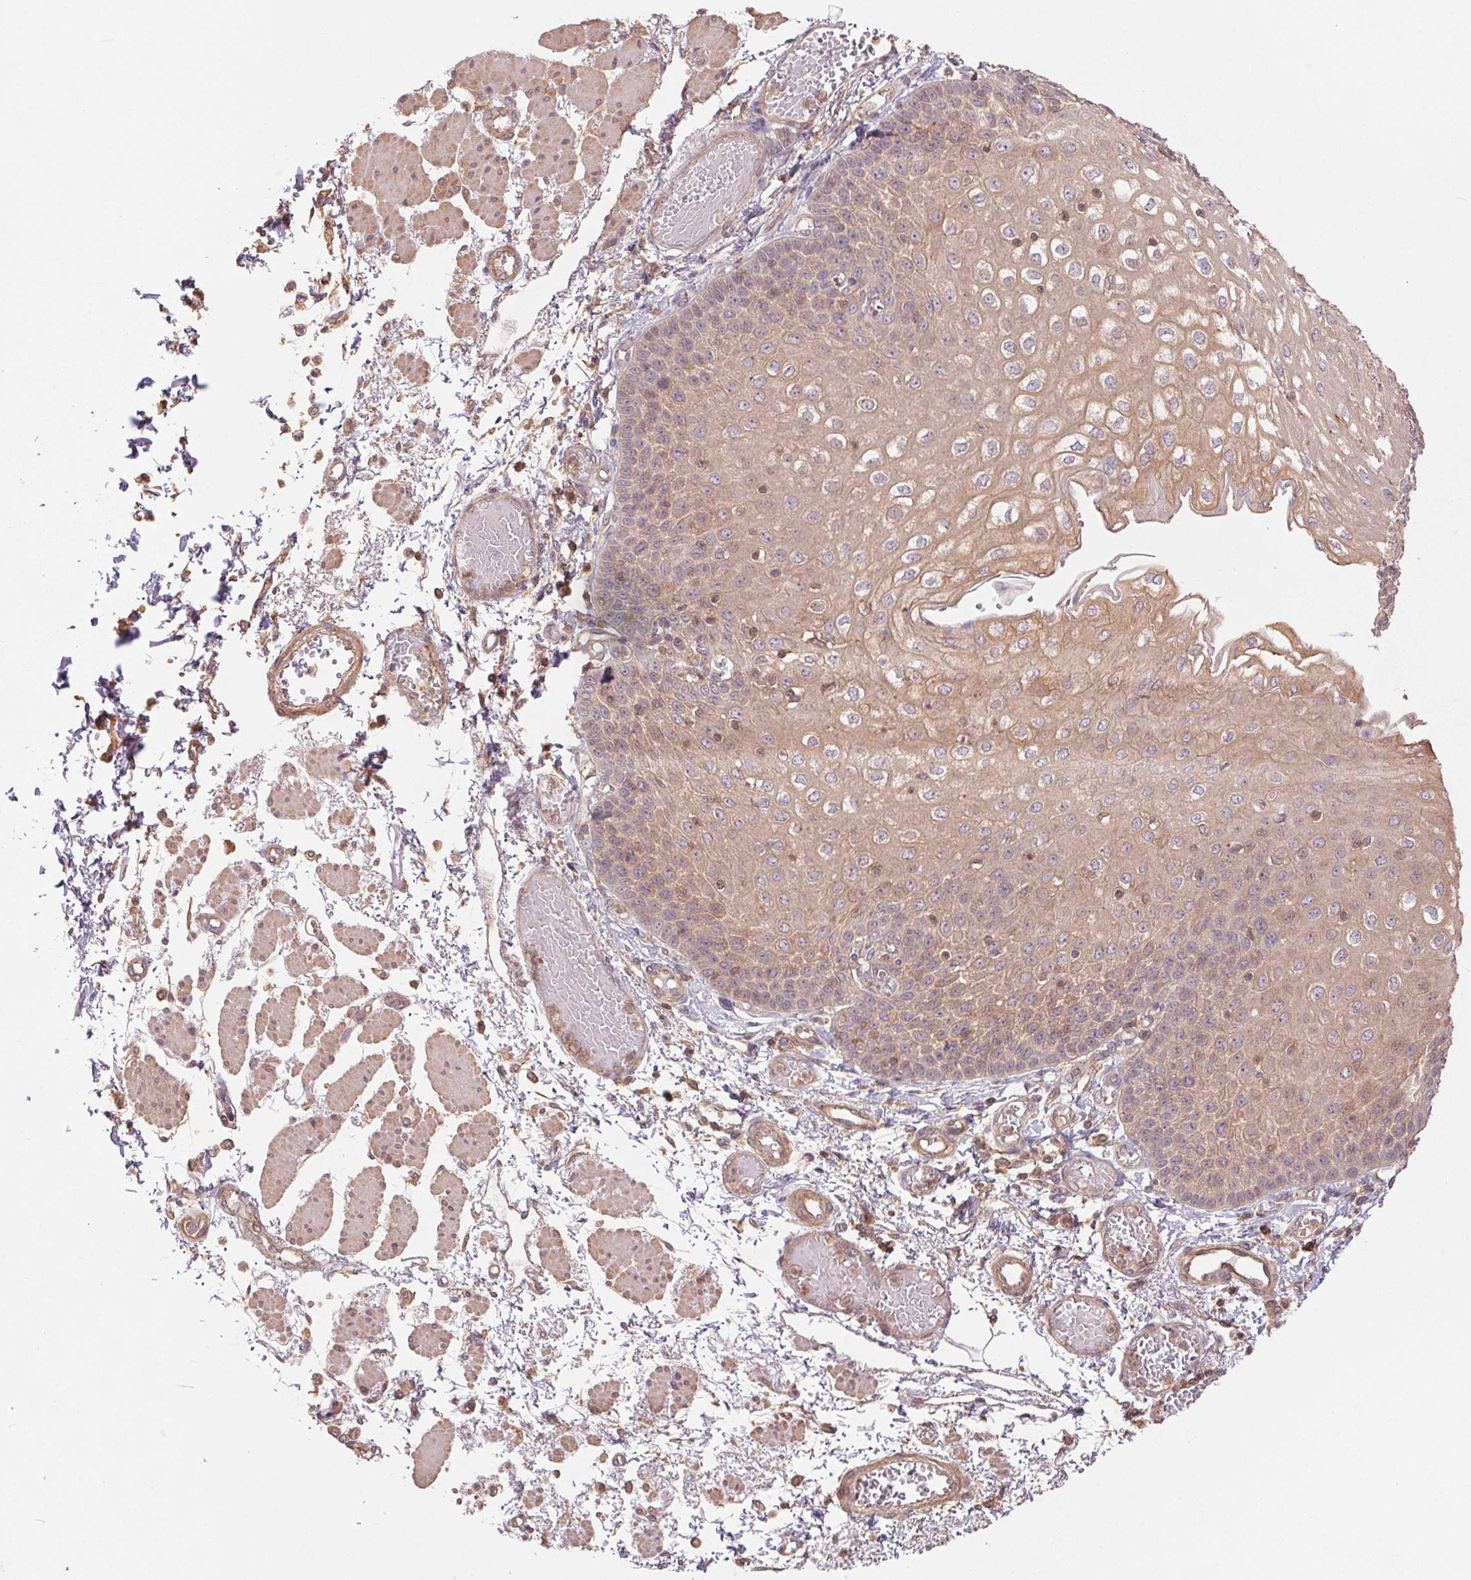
{"staining": {"intensity": "moderate", "quantity": ">75%", "location": "cytoplasmic/membranous"}, "tissue": "esophagus", "cell_type": "Squamous epithelial cells", "image_type": "normal", "snomed": [{"axis": "morphology", "description": "Normal tissue, NOS"}, {"axis": "morphology", "description": "Adenocarcinoma, NOS"}, {"axis": "topography", "description": "Esophagus"}], "caption": "DAB immunohistochemical staining of unremarkable esophagus shows moderate cytoplasmic/membranous protein positivity in approximately >75% of squamous epithelial cells. The protein is shown in brown color, while the nuclei are stained blue.", "gene": "TUBA1A", "patient": {"sex": "male", "age": 81}}